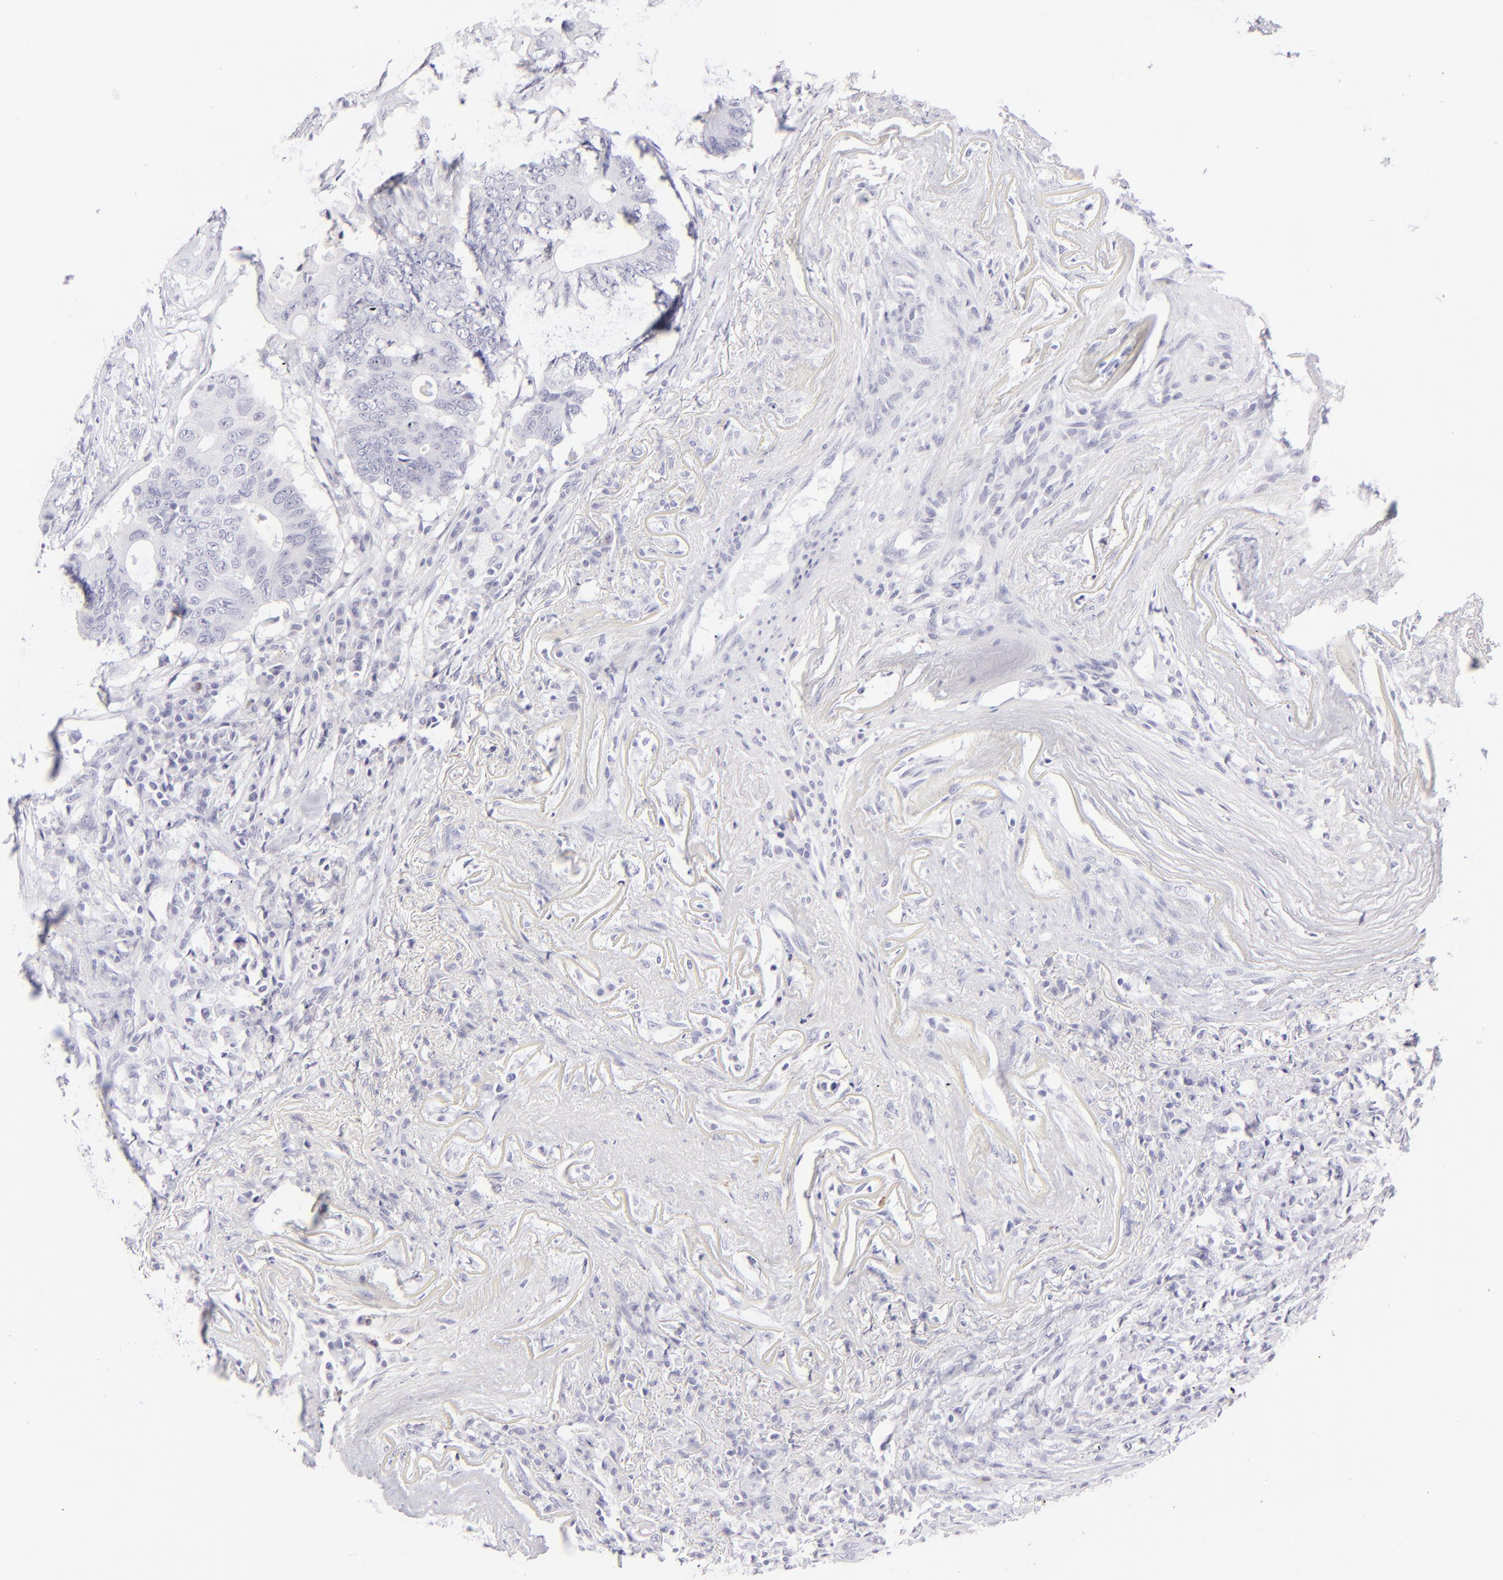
{"staining": {"intensity": "negative", "quantity": "none", "location": "none"}, "tissue": "colorectal cancer", "cell_type": "Tumor cells", "image_type": "cancer", "snomed": [{"axis": "morphology", "description": "Adenocarcinoma, NOS"}, {"axis": "topography", "description": "Colon"}], "caption": "IHC histopathology image of neoplastic tissue: colorectal cancer stained with DAB (3,3'-diaminobenzidine) exhibits no significant protein expression in tumor cells.", "gene": "FCER2", "patient": {"sex": "male", "age": 71}}